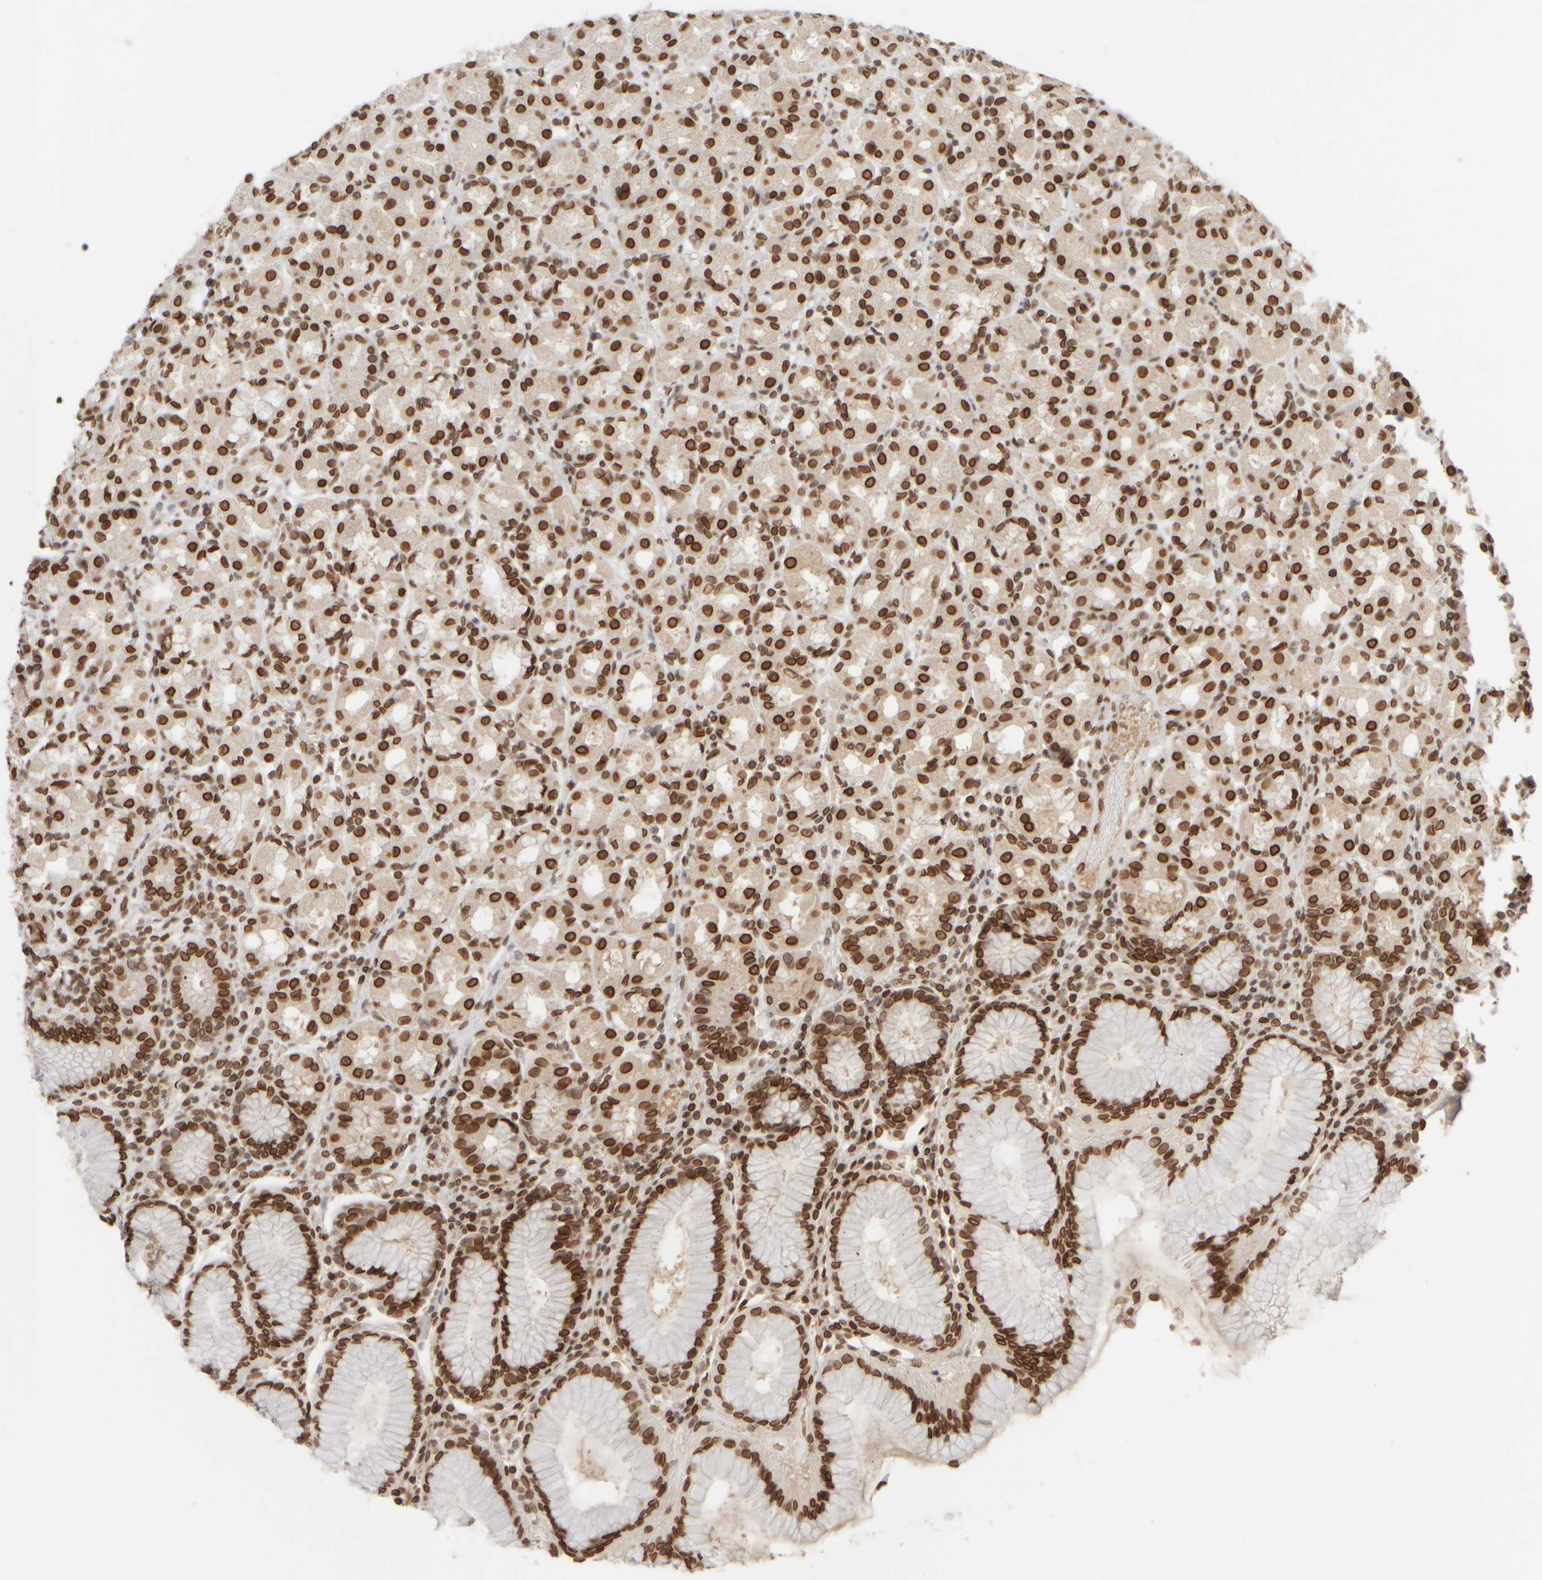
{"staining": {"intensity": "strong", "quantity": ">75%", "location": "cytoplasmic/membranous,nuclear"}, "tissue": "stomach", "cell_type": "Glandular cells", "image_type": "normal", "snomed": [{"axis": "morphology", "description": "Normal tissue, NOS"}, {"axis": "topography", "description": "Stomach, lower"}], "caption": "This histopathology image shows IHC staining of normal human stomach, with high strong cytoplasmic/membranous,nuclear staining in about >75% of glandular cells.", "gene": "ZC3HC1", "patient": {"sex": "female", "age": 56}}